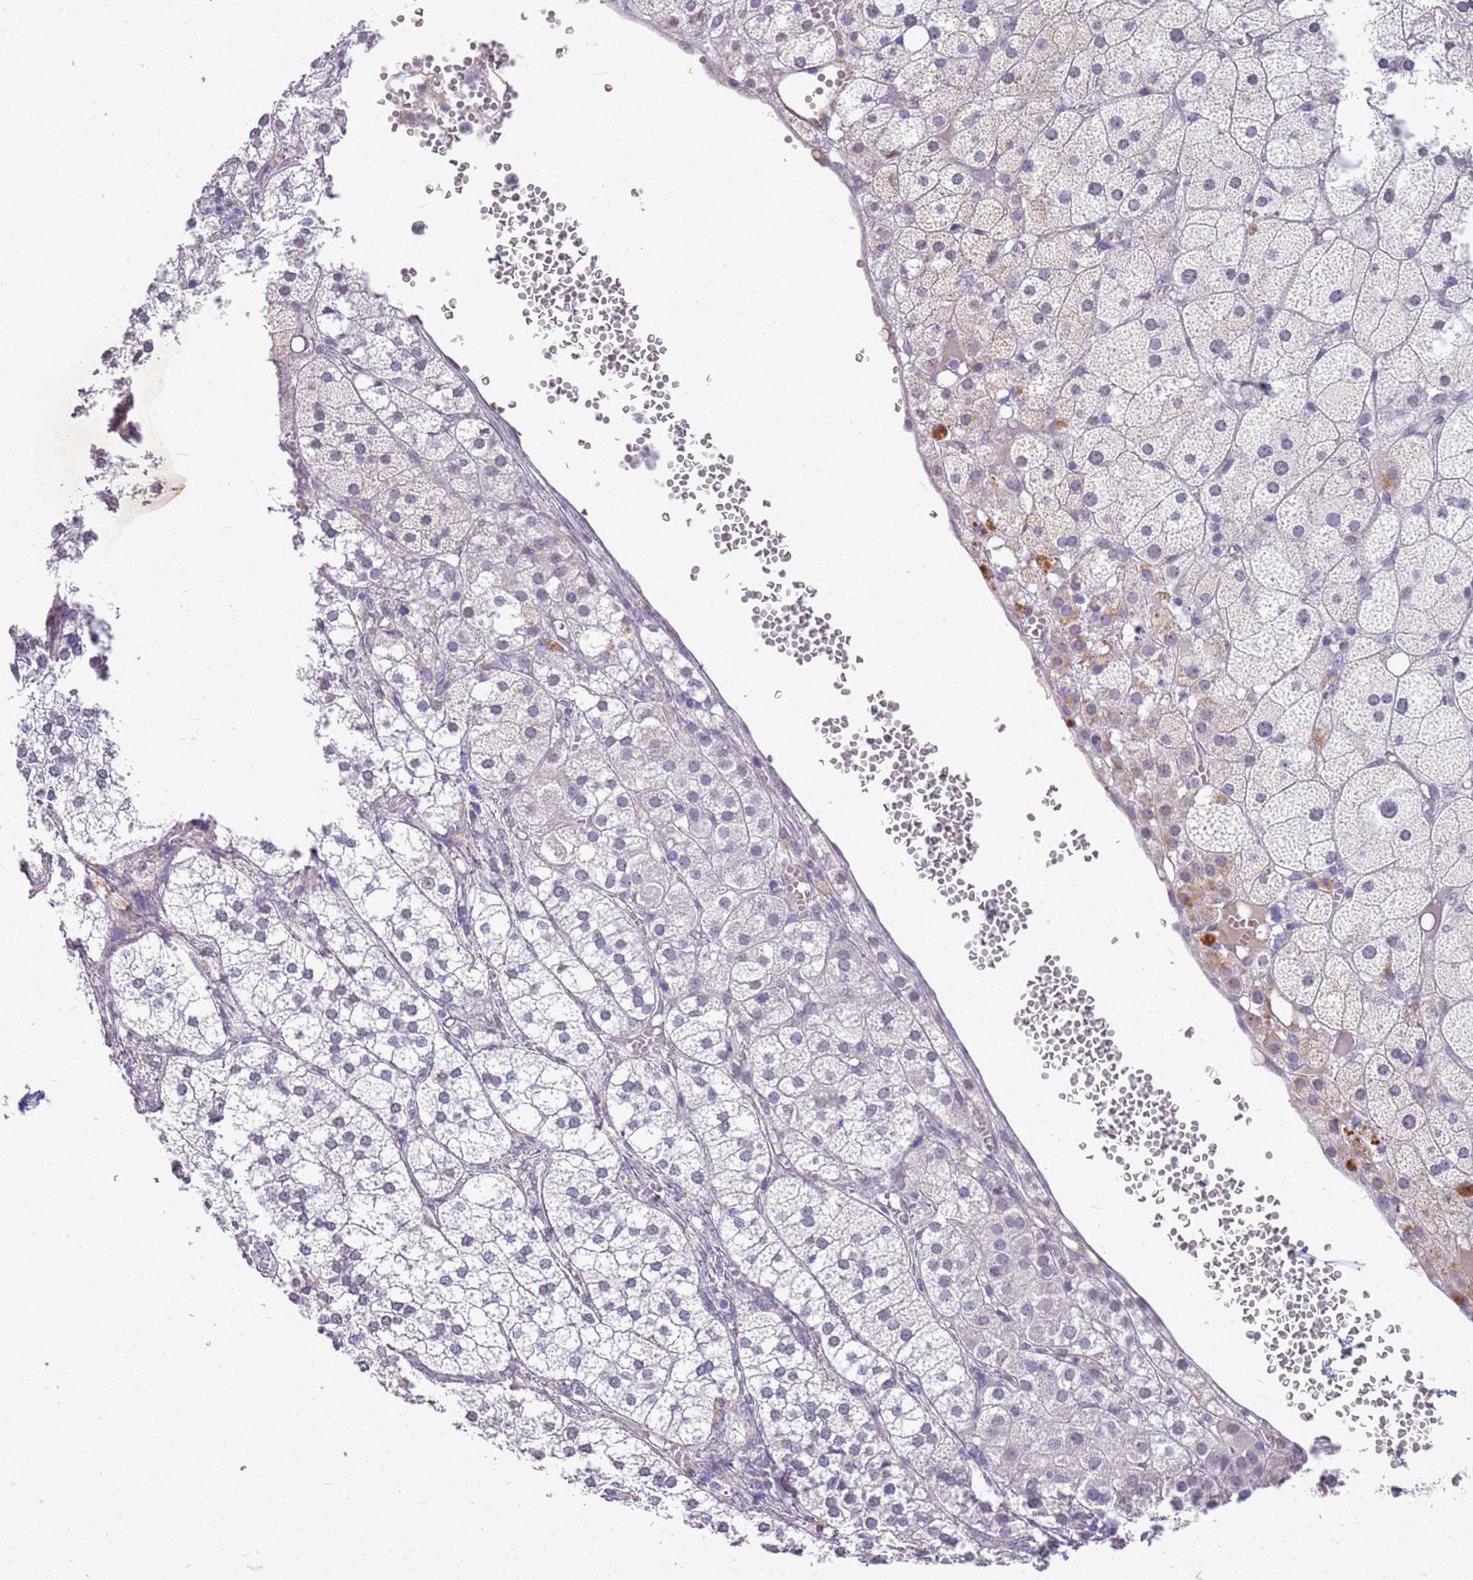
{"staining": {"intensity": "moderate", "quantity": "<25%", "location": "cytoplasmic/membranous"}, "tissue": "adrenal gland", "cell_type": "Glandular cells", "image_type": "normal", "snomed": [{"axis": "morphology", "description": "Normal tissue, NOS"}, {"axis": "topography", "description": "Adrenal gland"}], "caption": "This is a photomicrograph of immunohistochemistry (IHC) staining of benign adrenal gland, which shows moderate staining in the cytoplasmic/membranous of glandular cells.", "gene": "CTRC", "patient": {"sex": "female", "age": 61}}